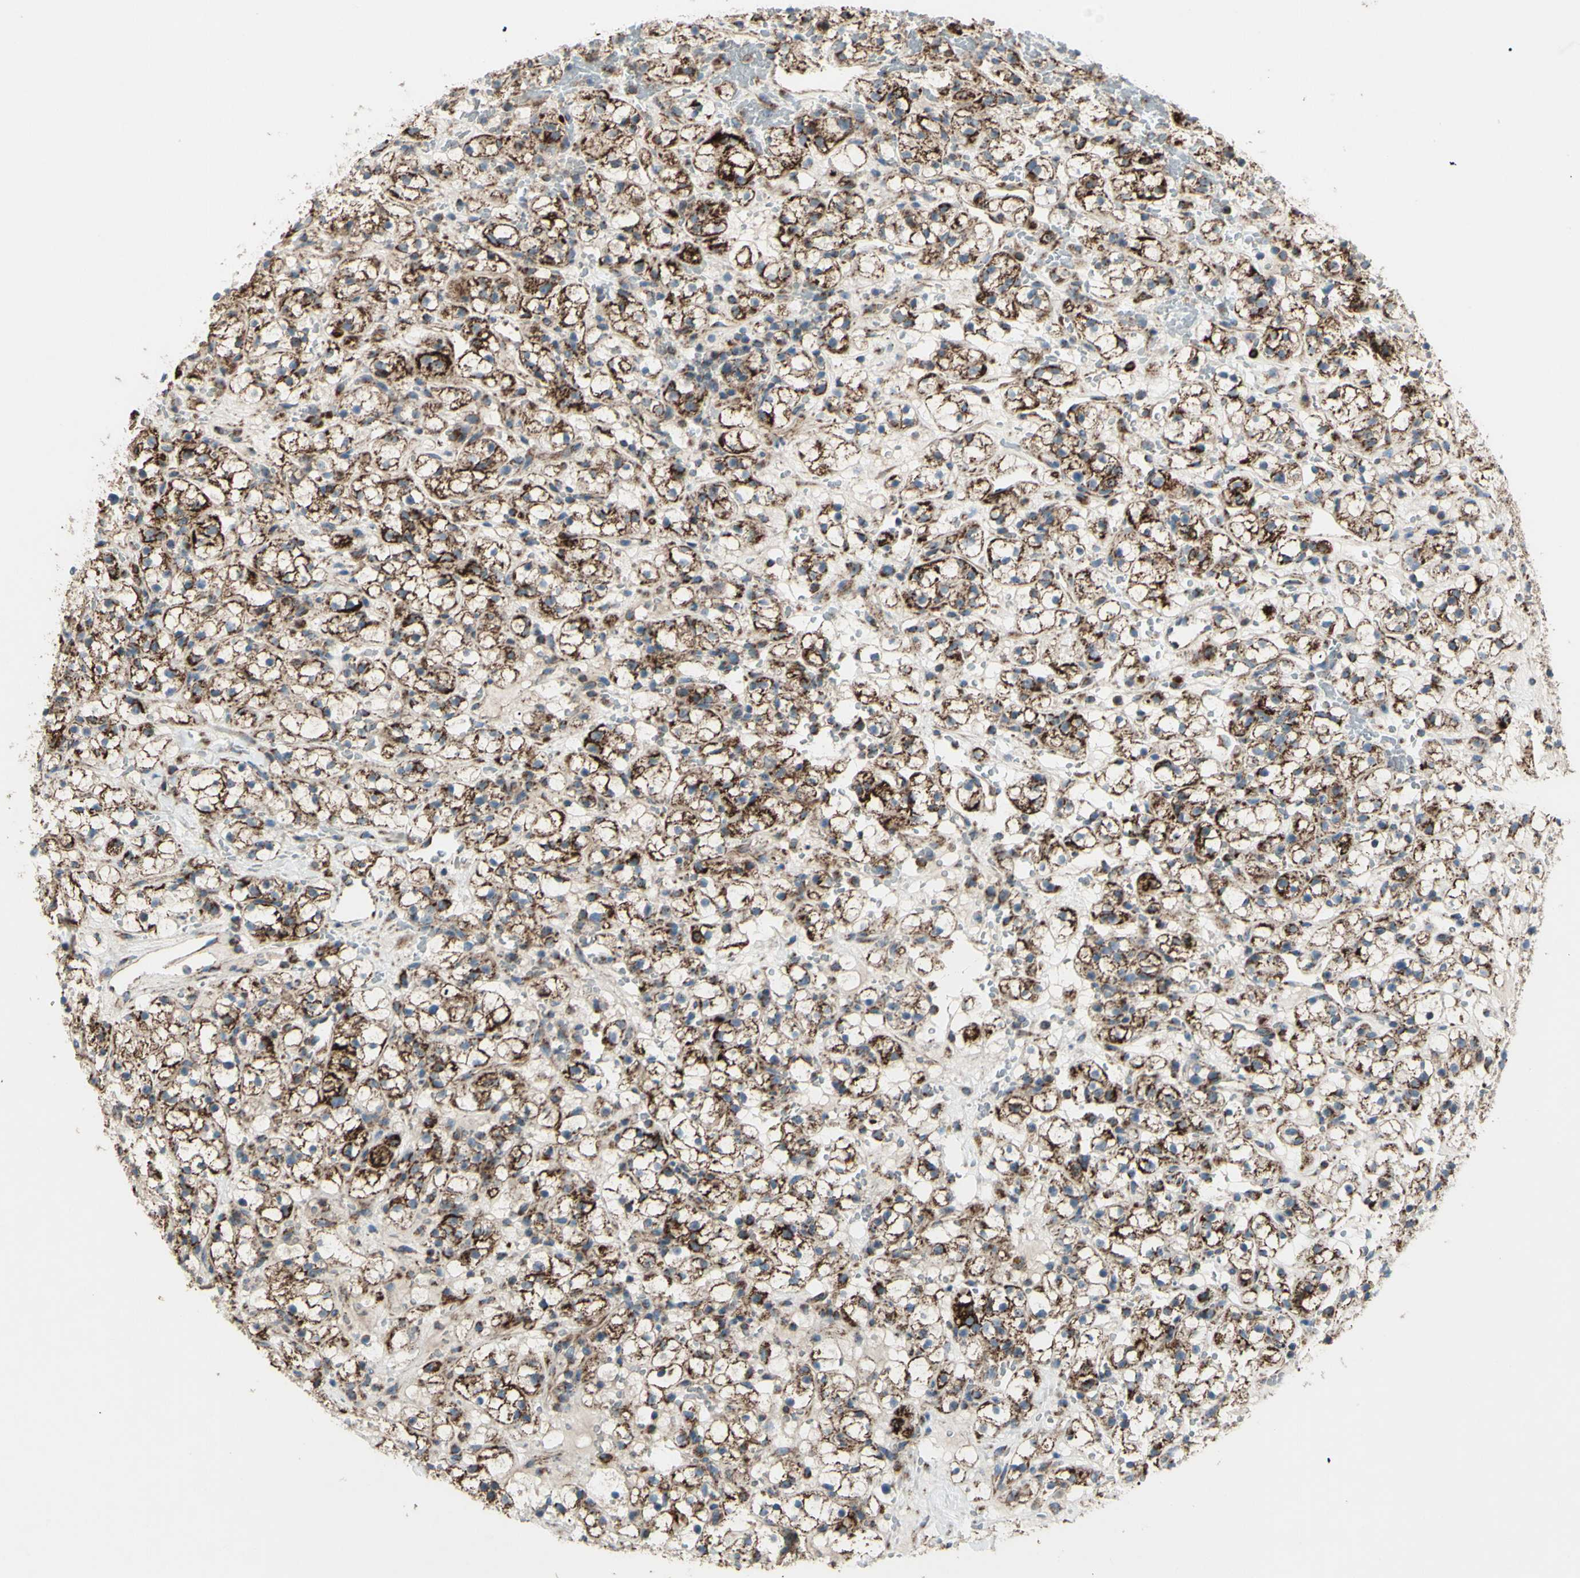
{"staining": {"intensity": "strong", "quantity": ">75%", "location": "cytoplasmic/membranous"}, "tissue": "renal cancer", "cell_type": "Tumor cells", "image_type": "cancer", "snomed": [{"axis": "morphology", "description": "Adenocarcinoma, NOS"}, {"axis": "topography", "description": "Kidney"}], "caption": "Tumor cells exhibit strong cytoplasmic/membranous staining in approximately >75% of cells in renal adenocarcinoma.", "gene": "RHOT1", "patient": {"sex": "male", "age": 61}}